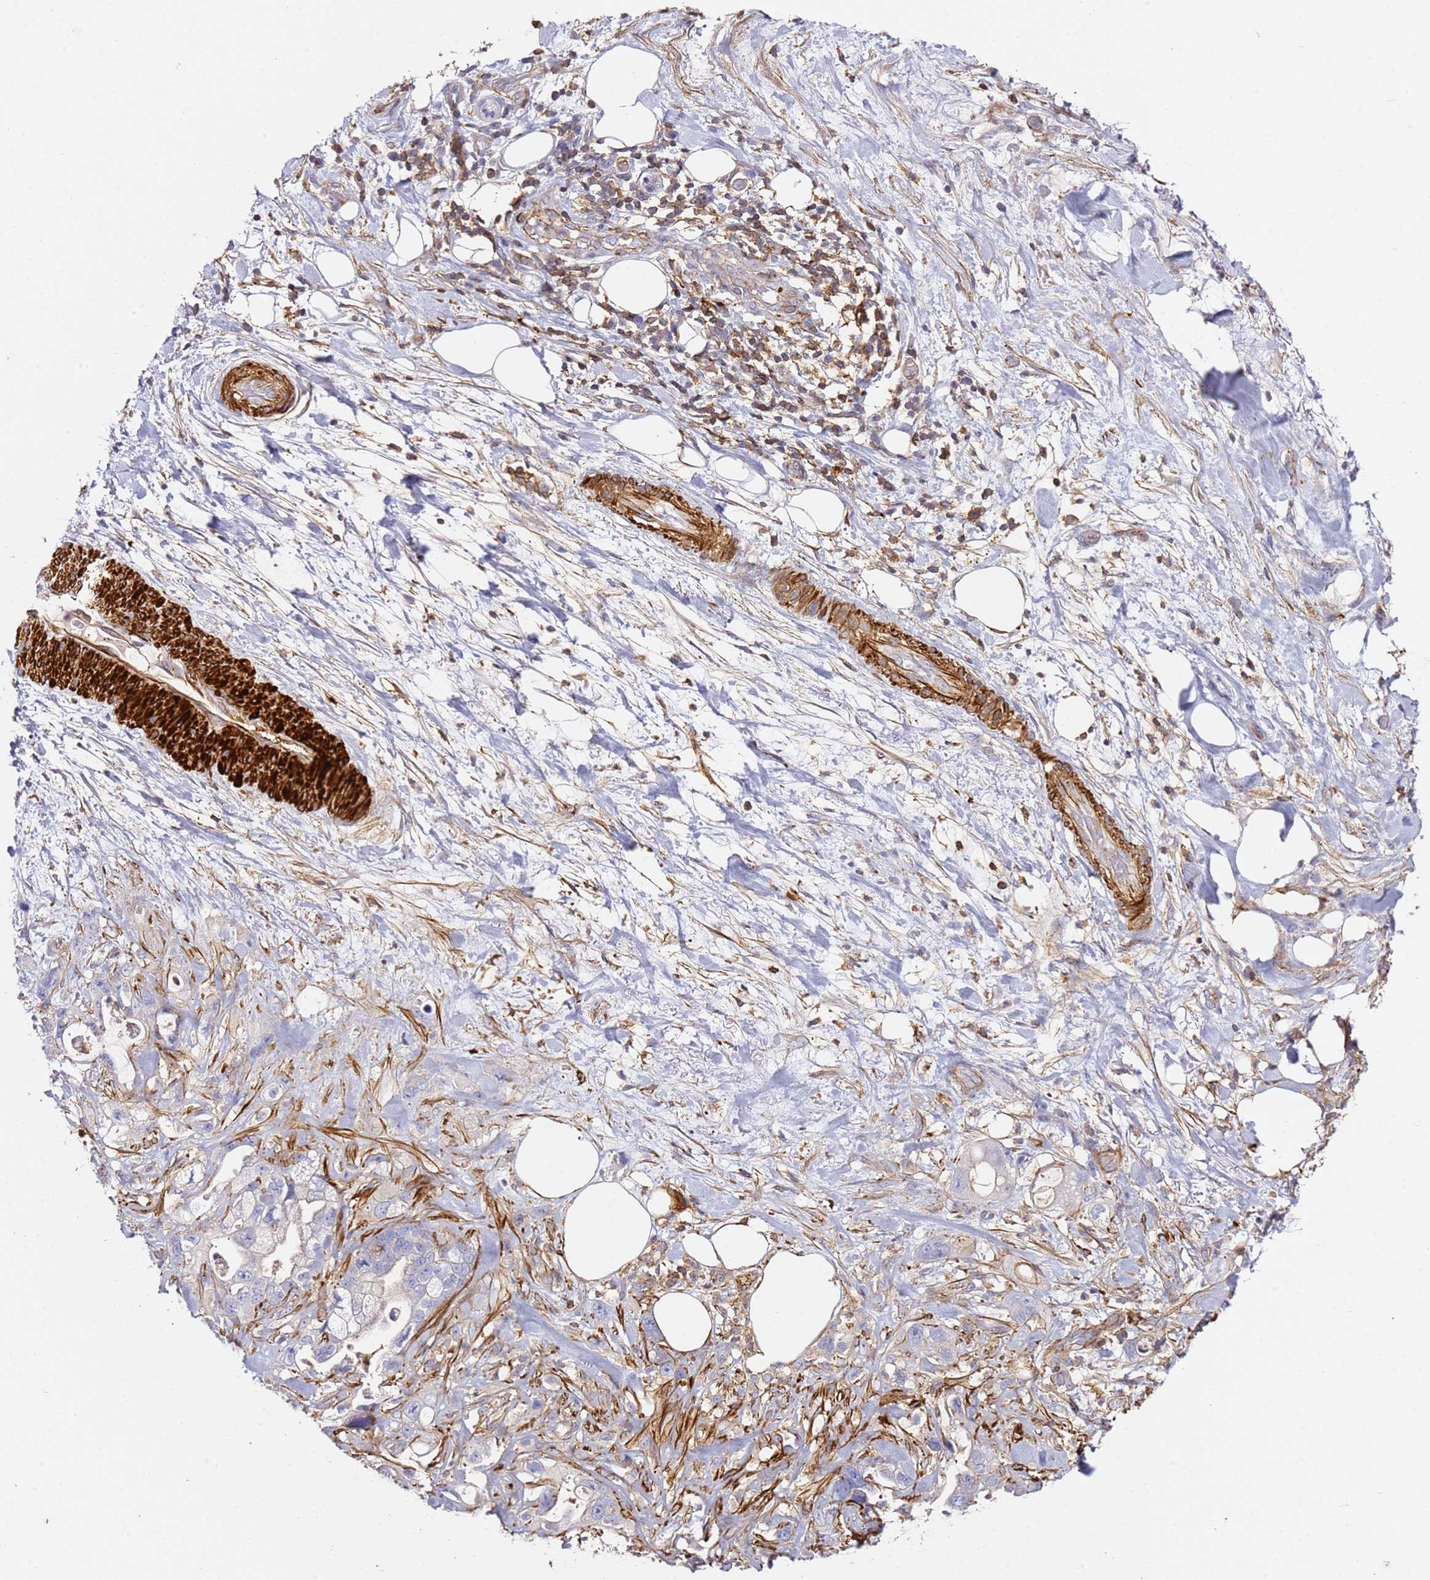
{"staining": {"intensity": "negative", "quantity": "none", "location": "none"}, "tissue": "pancreatic cancer", "cell_type": "Tumor cells", "image_type": "cancer", "snomed": [{"axis": "morphology", "description": "Adenocarcinoma, NOS"}, {"axis": "topography", "description": "Pancreas"}], "caption": "This is an immunohistochemistry histopathology image of pancreatic cancer (adenocarcinoma). There is no staining in tumor cells.", "gene": "ZNF671", "patient": {"sex": "female", "age": 61}}